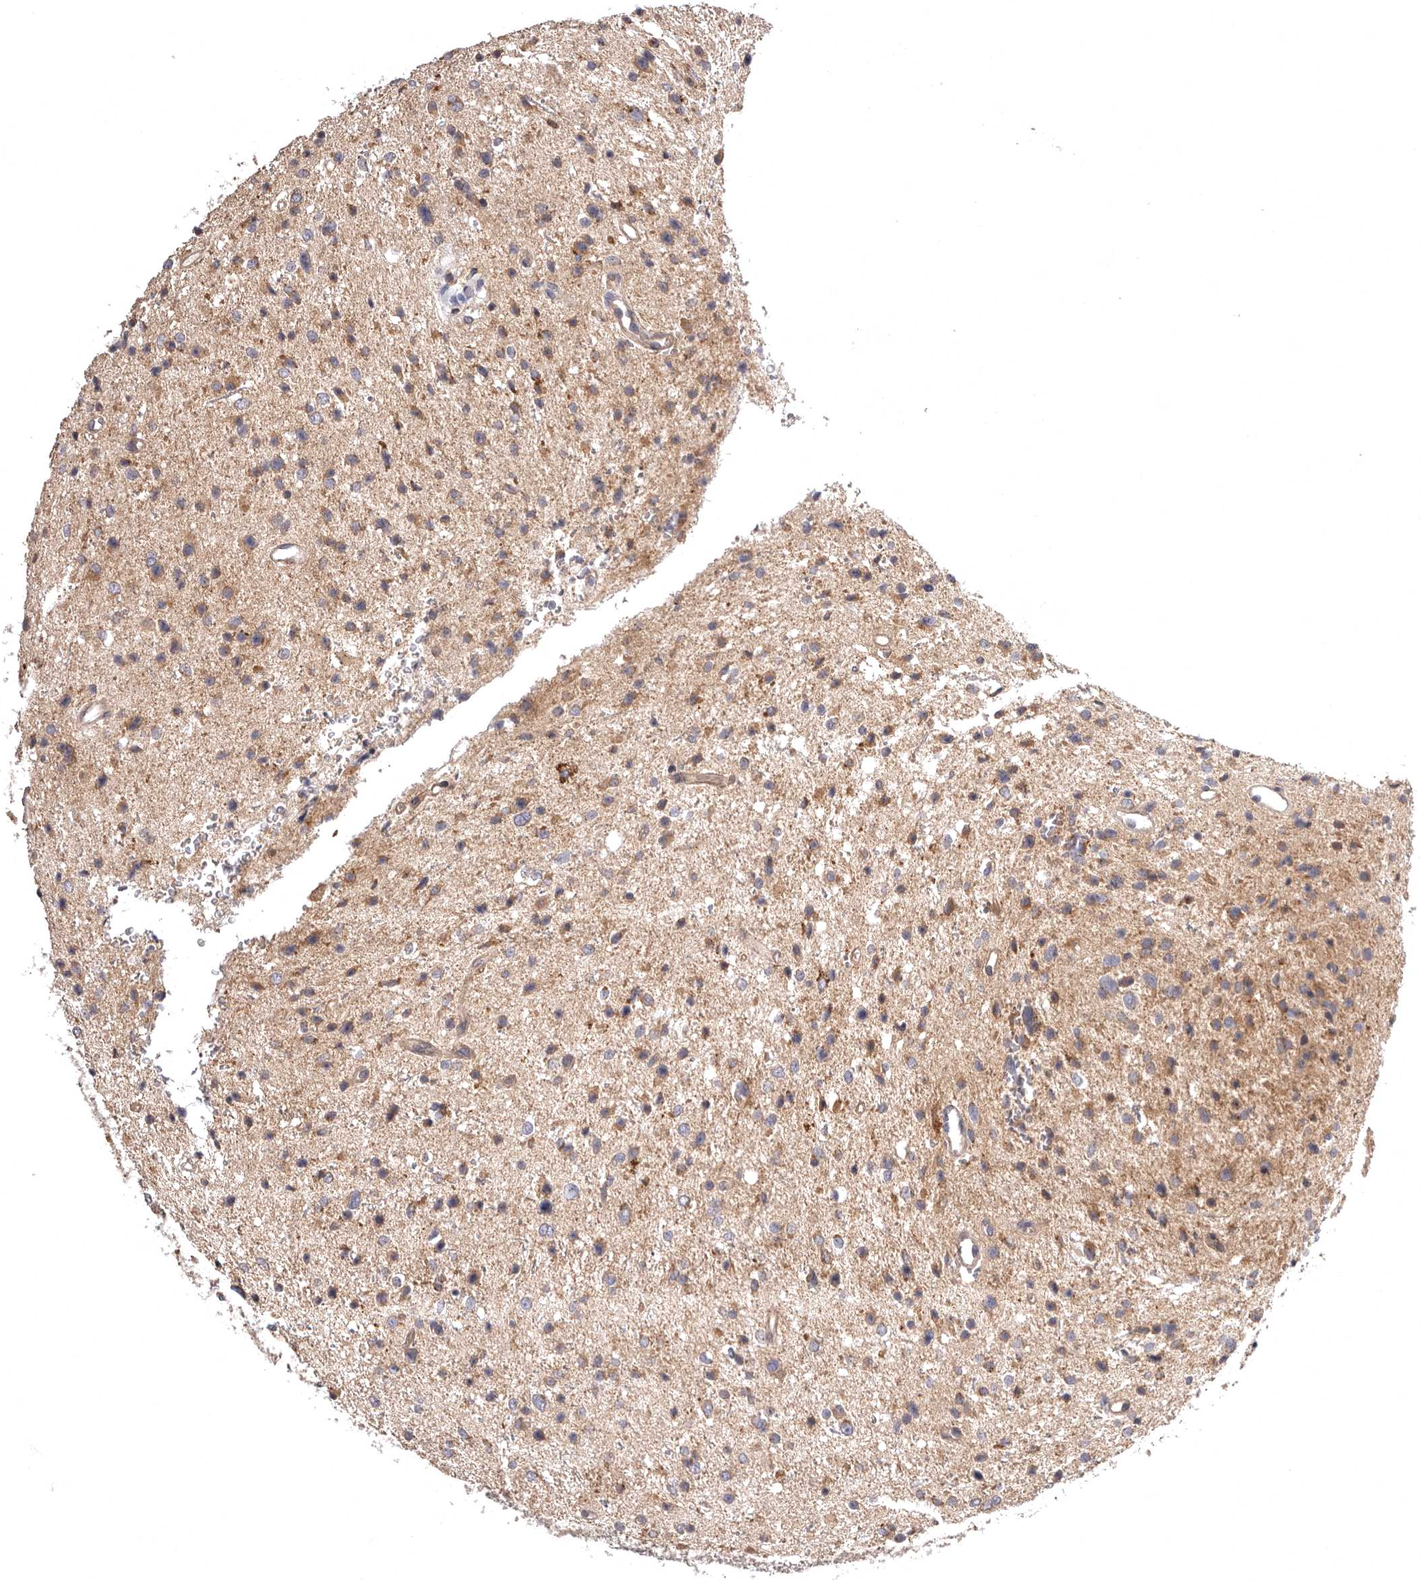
{"staining": {"intensity": "weak", "quantity": ">75%", "location": "cytoplasmic/membranous"}, "tissue": "glioma", "cell_type": "Tumor cells", "image_type": "cancer", "snomed": [{"axis": "morphology", "description": "Glioma, malignant, Low grade"}, {"axis": "topography", "description": "Brain"}], "caption": "DAB immunohistochemical staining of malignant glioma (low-grade) displays weak cytoplasmic/membranous protein staining in approximately >75% of tumor cells.", "gene": "ADCY2", "patient": {"sex": "female", "age": 37}}